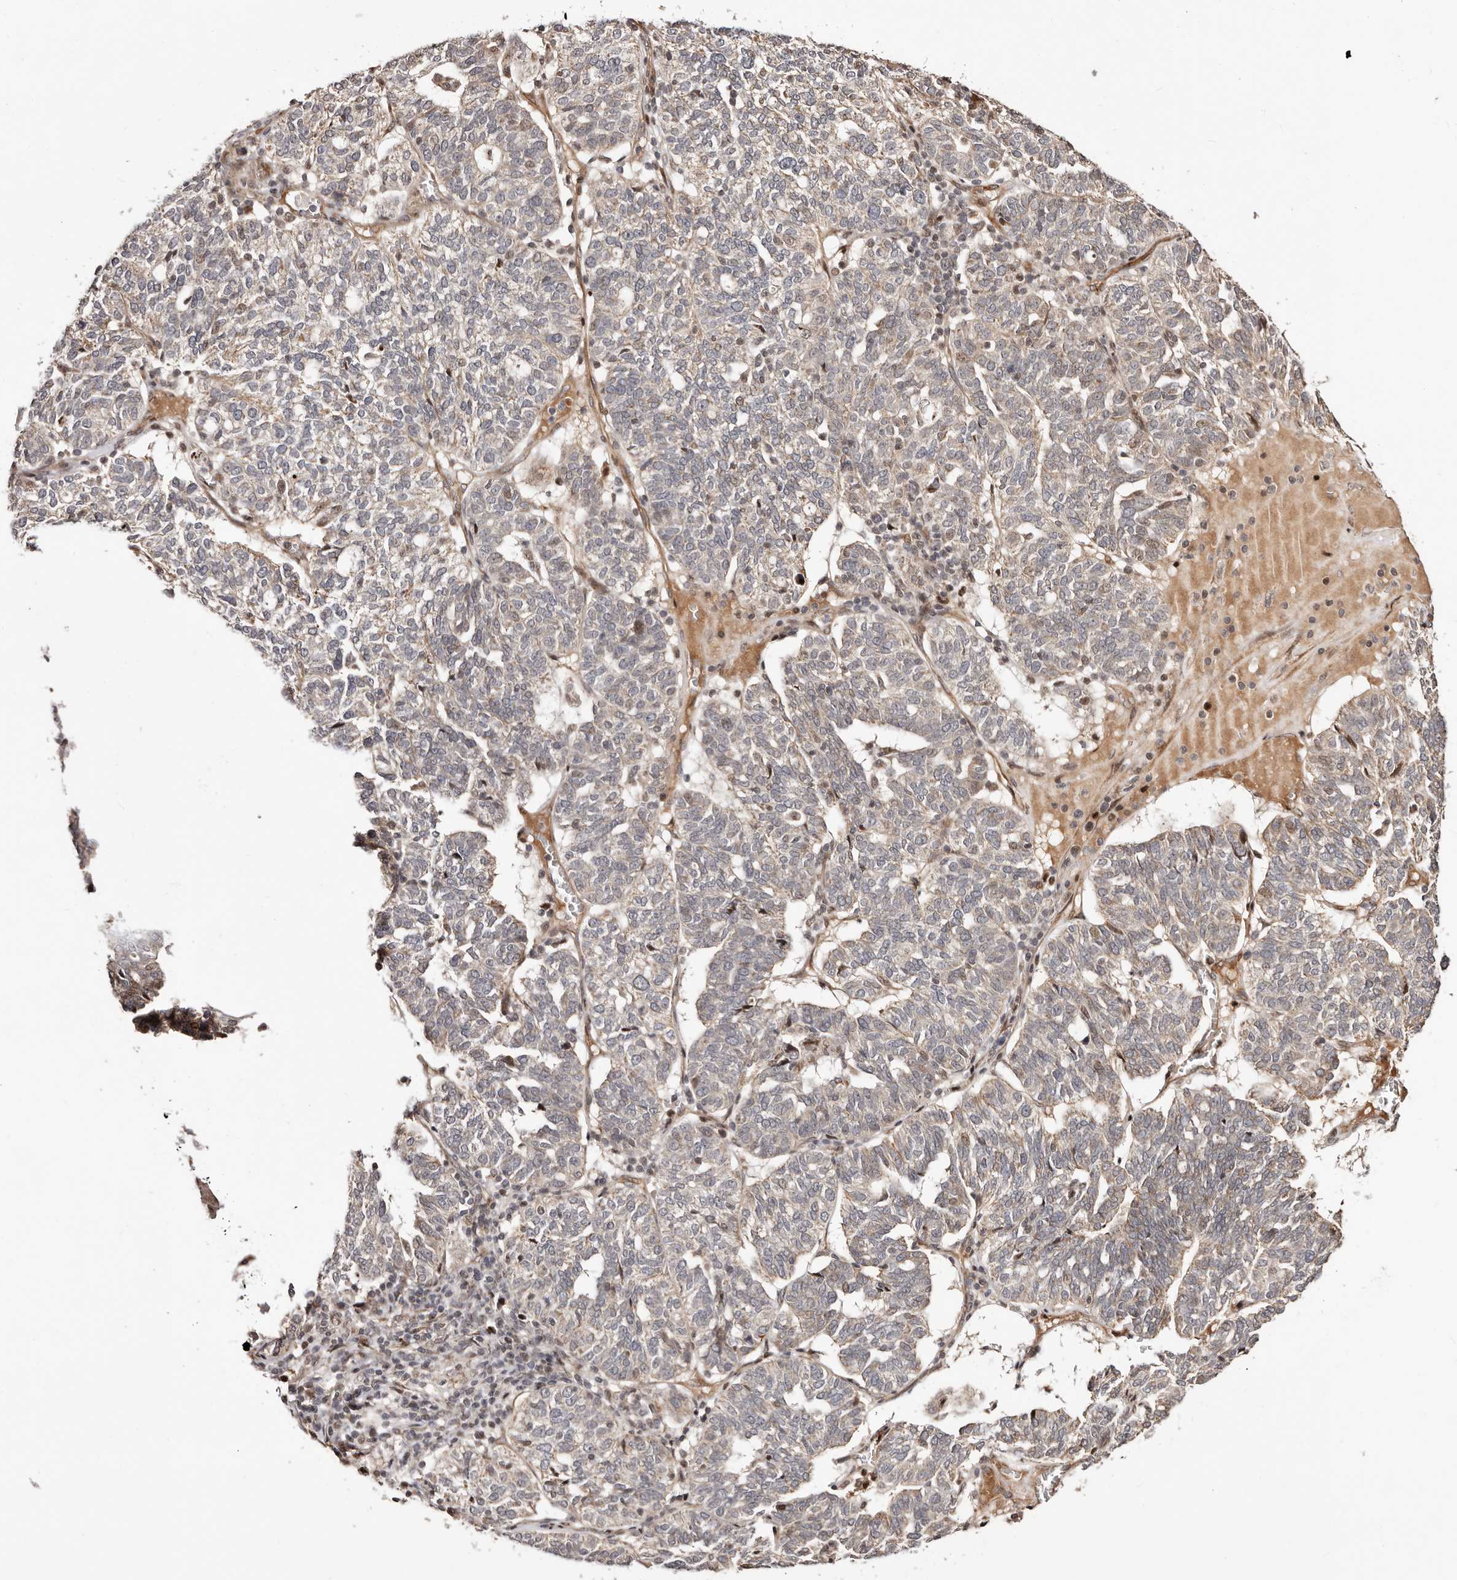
{"staining": {"intensity": "negative", "quantity": "none", "location": "none"}, "tissue": "ovarian cancer", "cell_type": "Tumor cells", "image_type": "cancer", "snomed": [{"axis": "morphology", "description": "Cystadenocarcinoma, serous, NOS"}, {"axis": "topography", "description": "Ovary"}], "caption": "This is a histopathology image of immunohistochemistry staining of serous cystadenocarcinoma (ovarian), which shows no positivity in tumor cells.", "gene": "HIVEP3", "patient": {"sex": "female", "age": 59}}